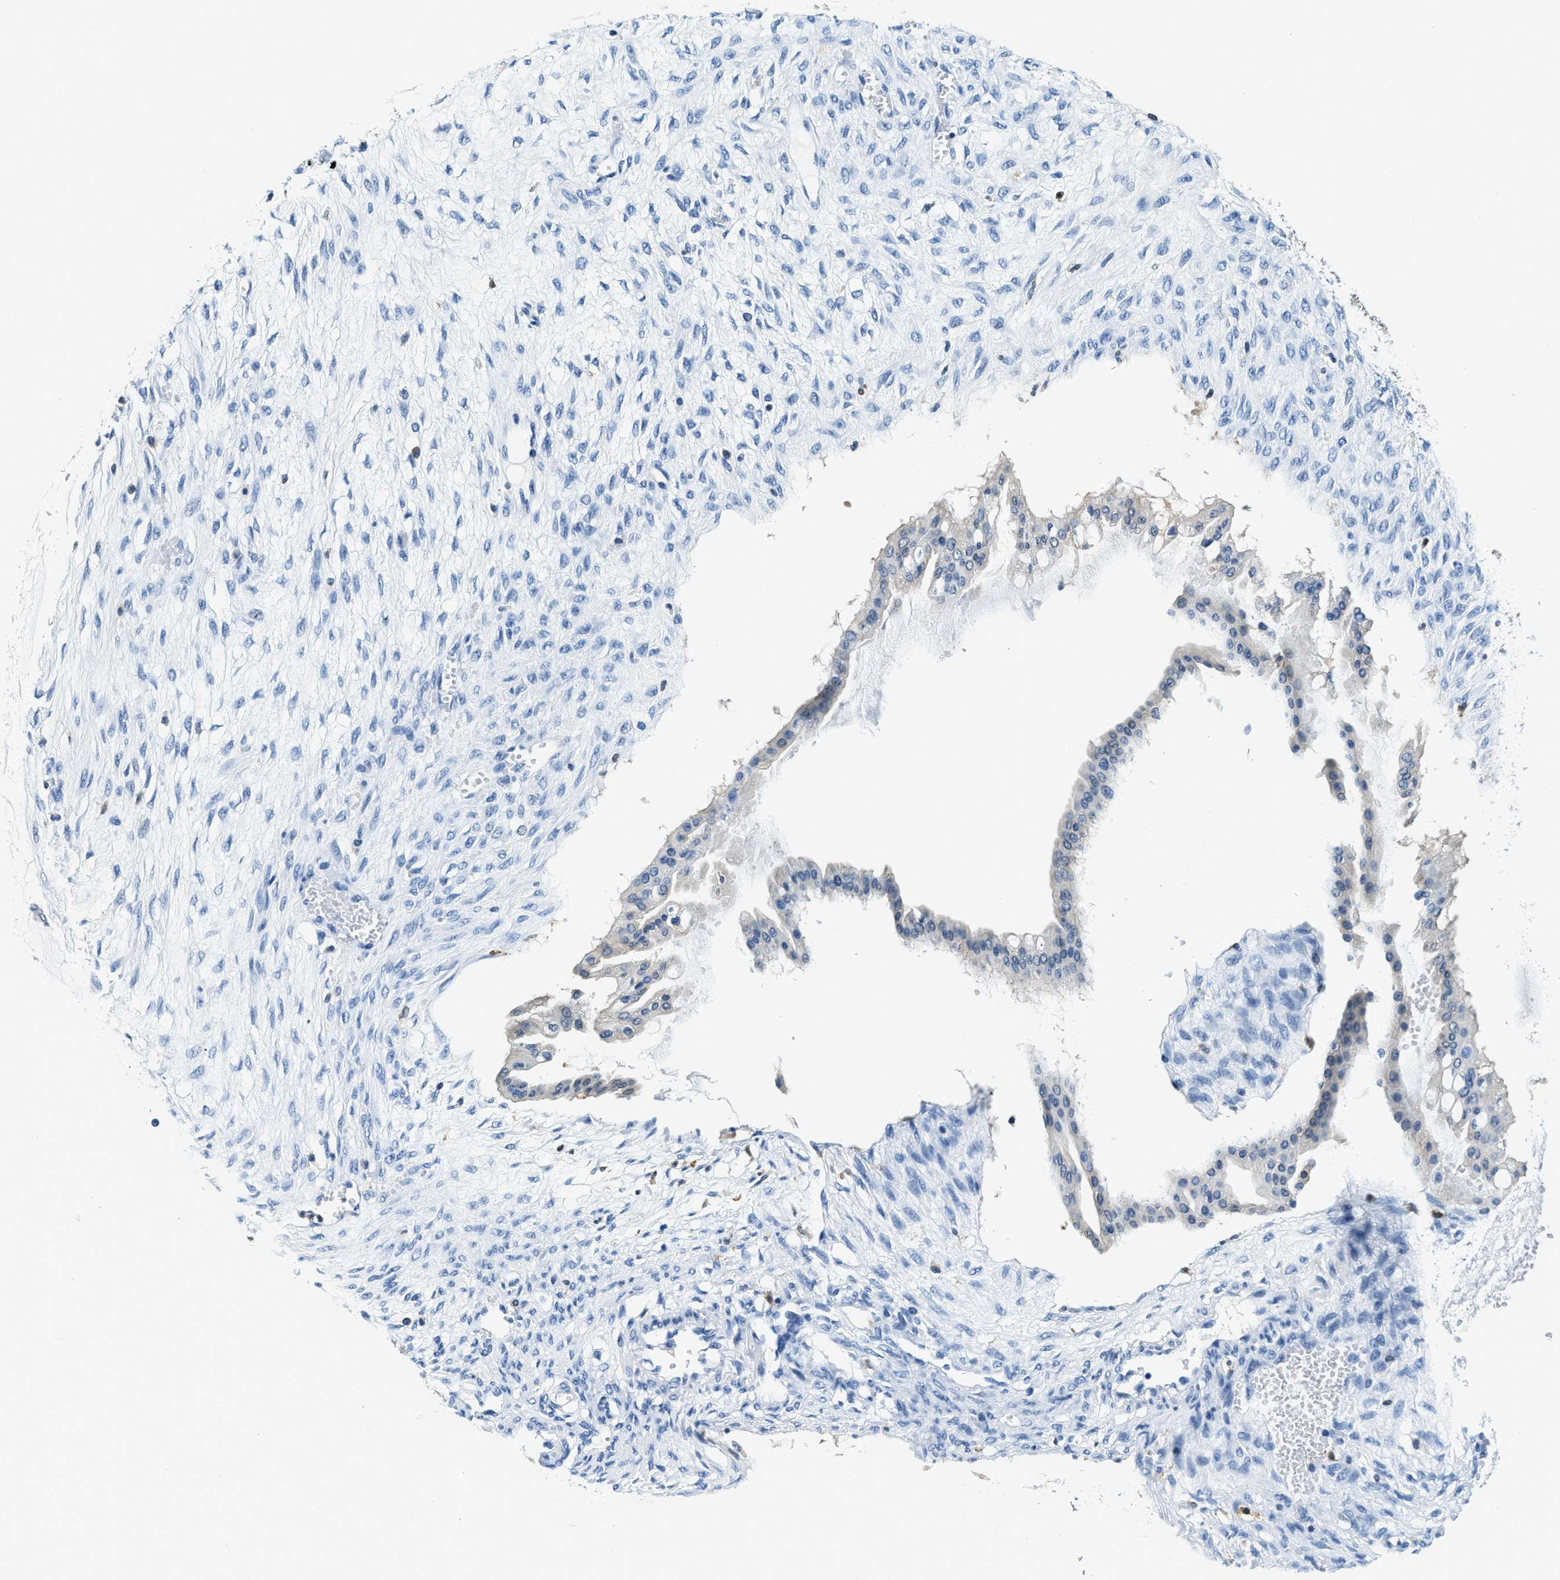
{"staining": {"intensity": "weak", "quantity": "25%-75%", "location": "cytoplasmic/membranous"}, "tissue": "ovarian cancer", "cell_type": "Tumor cells", "image_type": "cancer", "snomed": [{"axis": "morphology", "description": "Cystadenocarcinoma, mucinous, NOS"}, {"axis": "topography", "description": "Ovary"}], "caption": "Immunohistochemical staining of ovarian cancer (mucinous cystadenocarcinoma) exhibits low levels of weak cytoplasmic/membranous expression in approximately 25%-75% of tumor cells. (Stains: DAB (3,3'-diaminobenzidine) in brown, nuclei in blue, Microscopy: brightfield microscopy at high magnification).", "gene": "CAPG", "patient": {"sex": "female", "age": 73}}